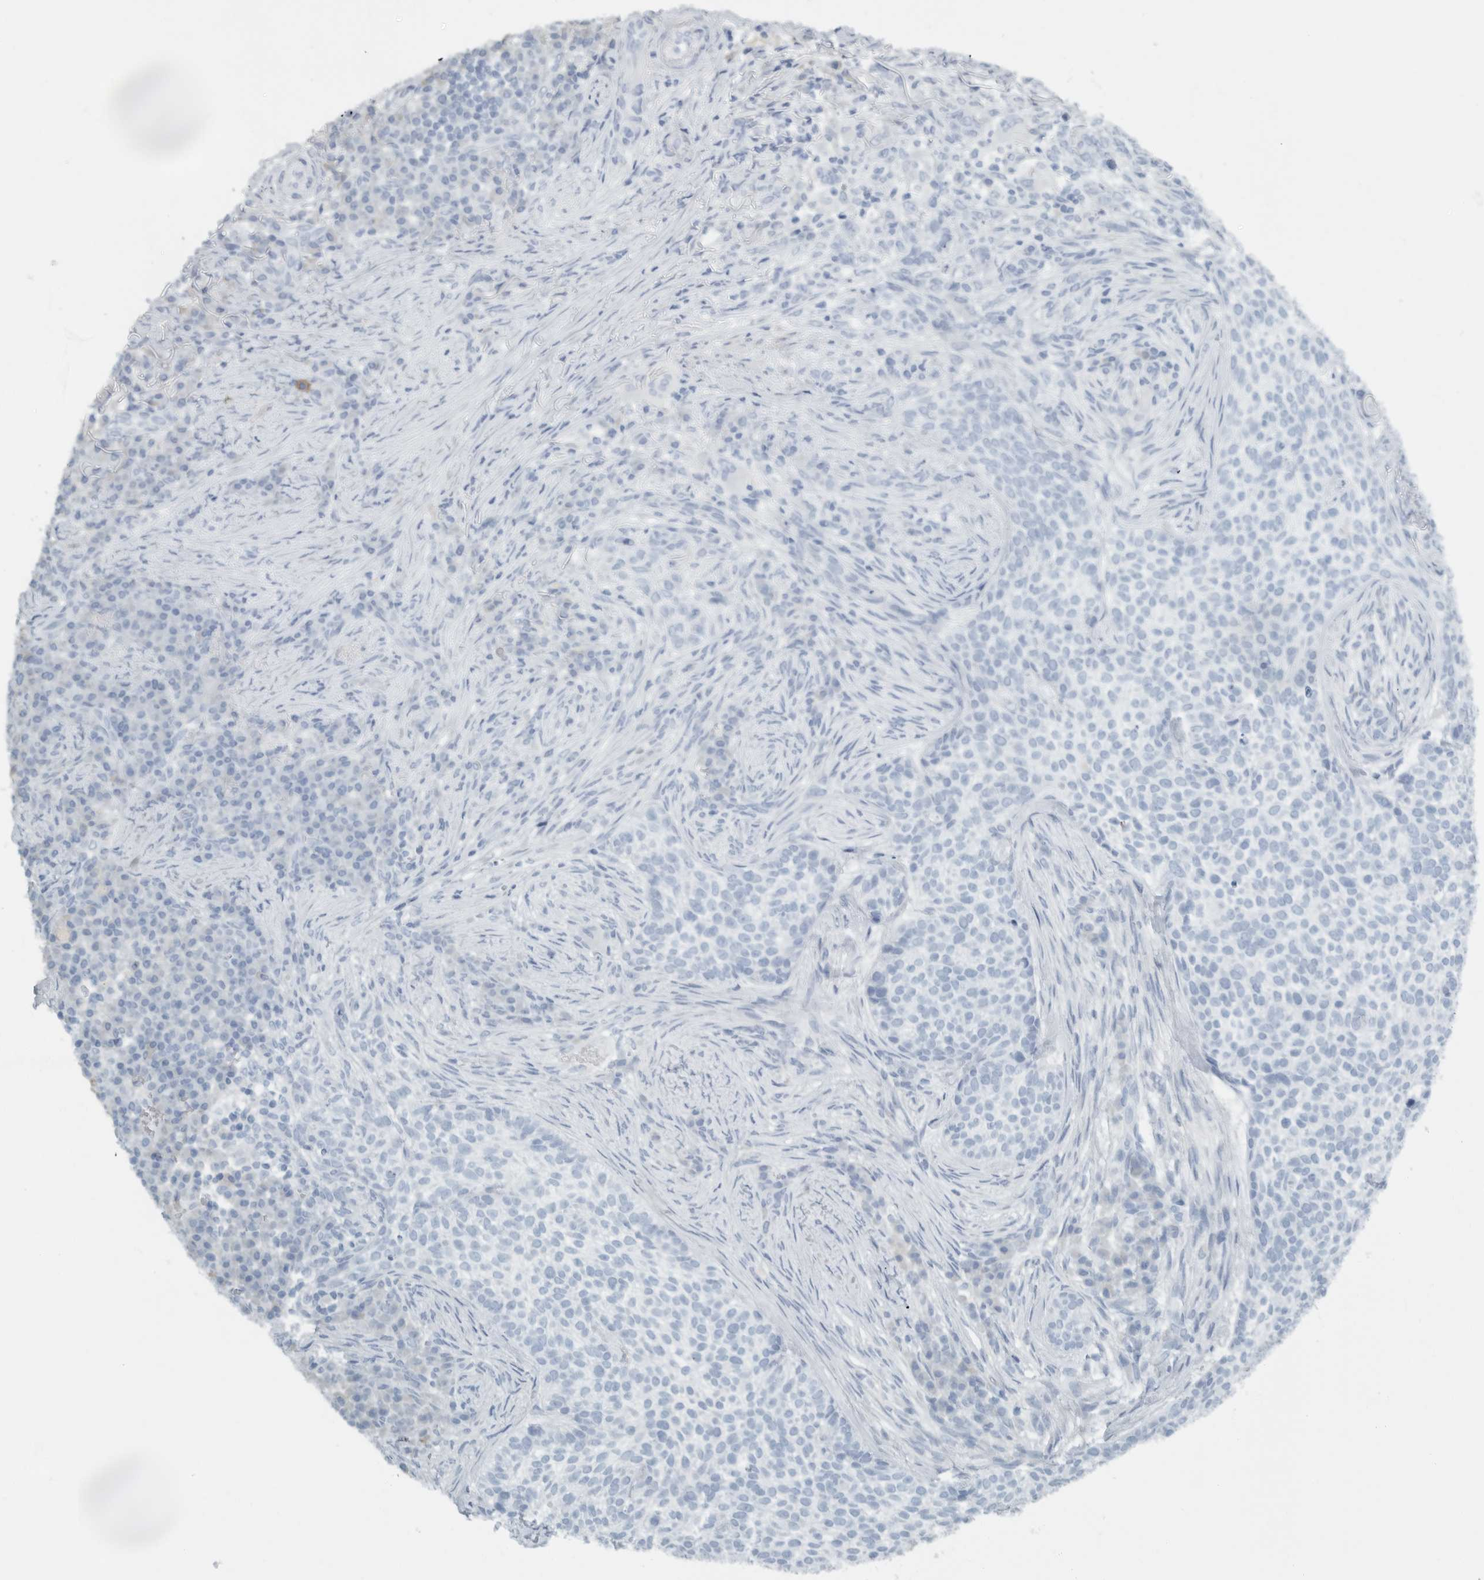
{"staining": {"intensity": "negative", "quantity": "none", "location": "none"}, "tissue": "skin cancer", "cell_type": "Tumor cells", "image_type": "cancer", "snomed": [{"axis": "morphology", "description": "Basal cell carcinoma"}, {"axis": "topography", "description": "Skin"}], "caption": "The histopathology image demonstrates no staining of tumor cells in skin cancer.", "gene": "PAM", "patient": {"sex": "female", "age": 64}}